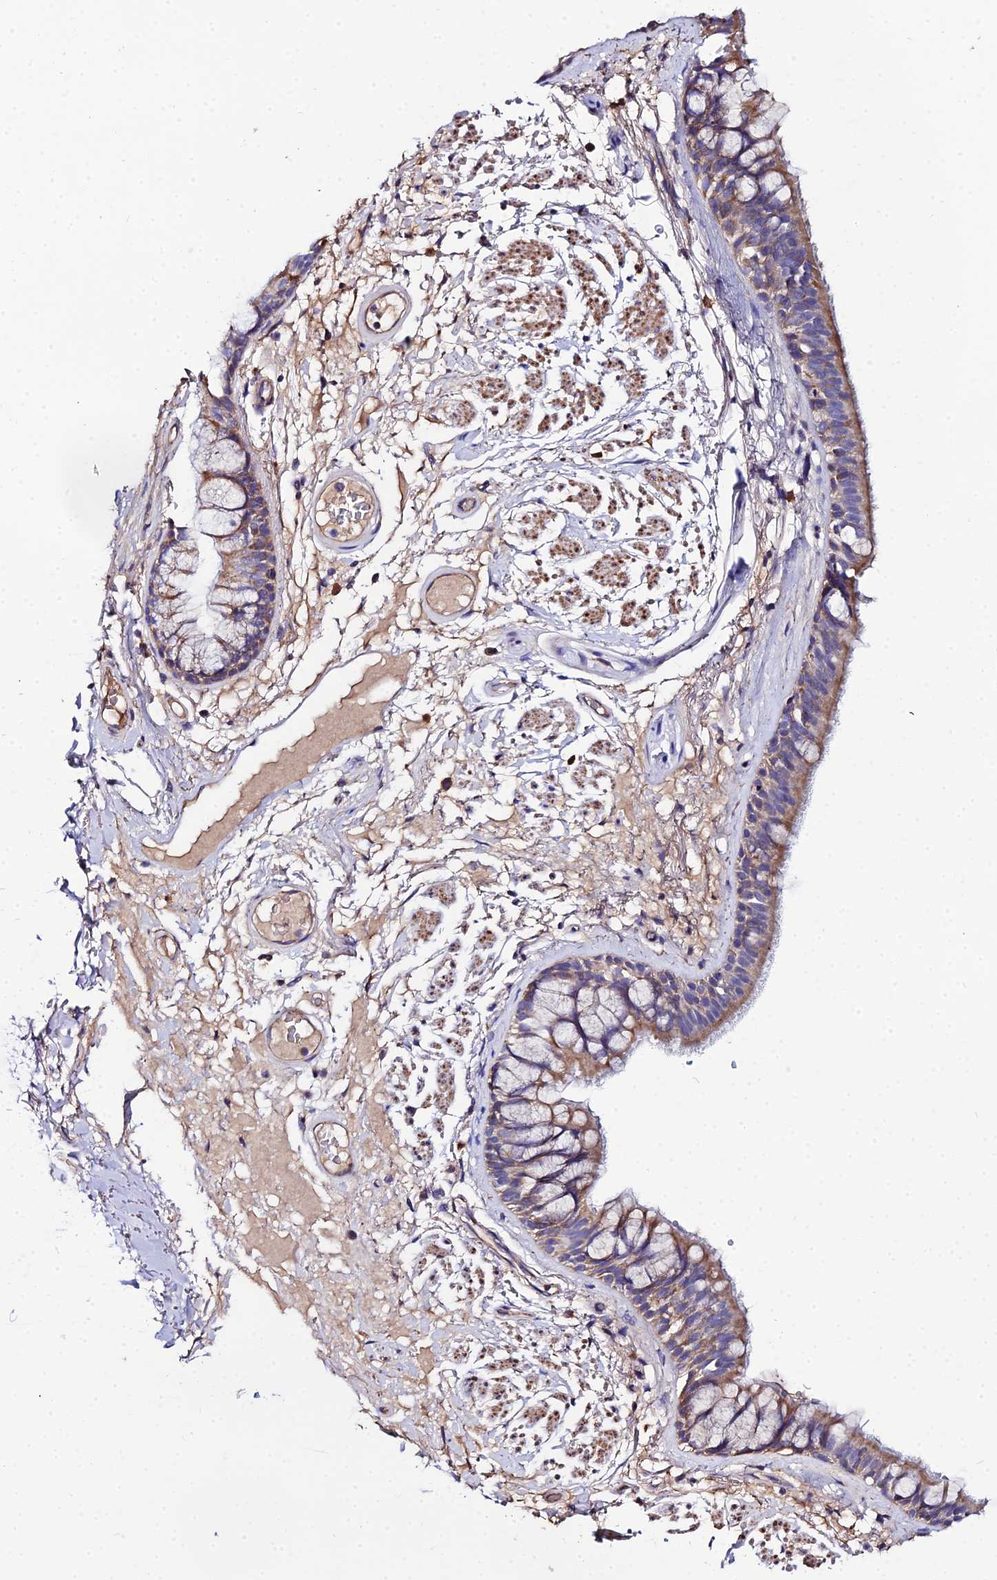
{"staining": {"intensity": "moderate", "quantity": ">75%", "location": "cytoplasmic/membranous"}, "tissue": "bronchus", "cell_type": "Respiratory epithelial cells", "image_type": "normal", "snomed": [{"axis": "morphology", "description": "Normal tissue, NOS"}, {"axis": "topography", "description": "Bronchus"}], "caption": "High-magnification brightfield microscopy of unremarkable bronchus stained with DAB (brown) and counterstained with hematoxylin (blue). respiratory epithelial cells exhibit moderate cytoplasmic/membranous staining is identified in approximately>75% of cells.", "gene": "ACOT1", "patient": {"sex": "male", "age": 70}}